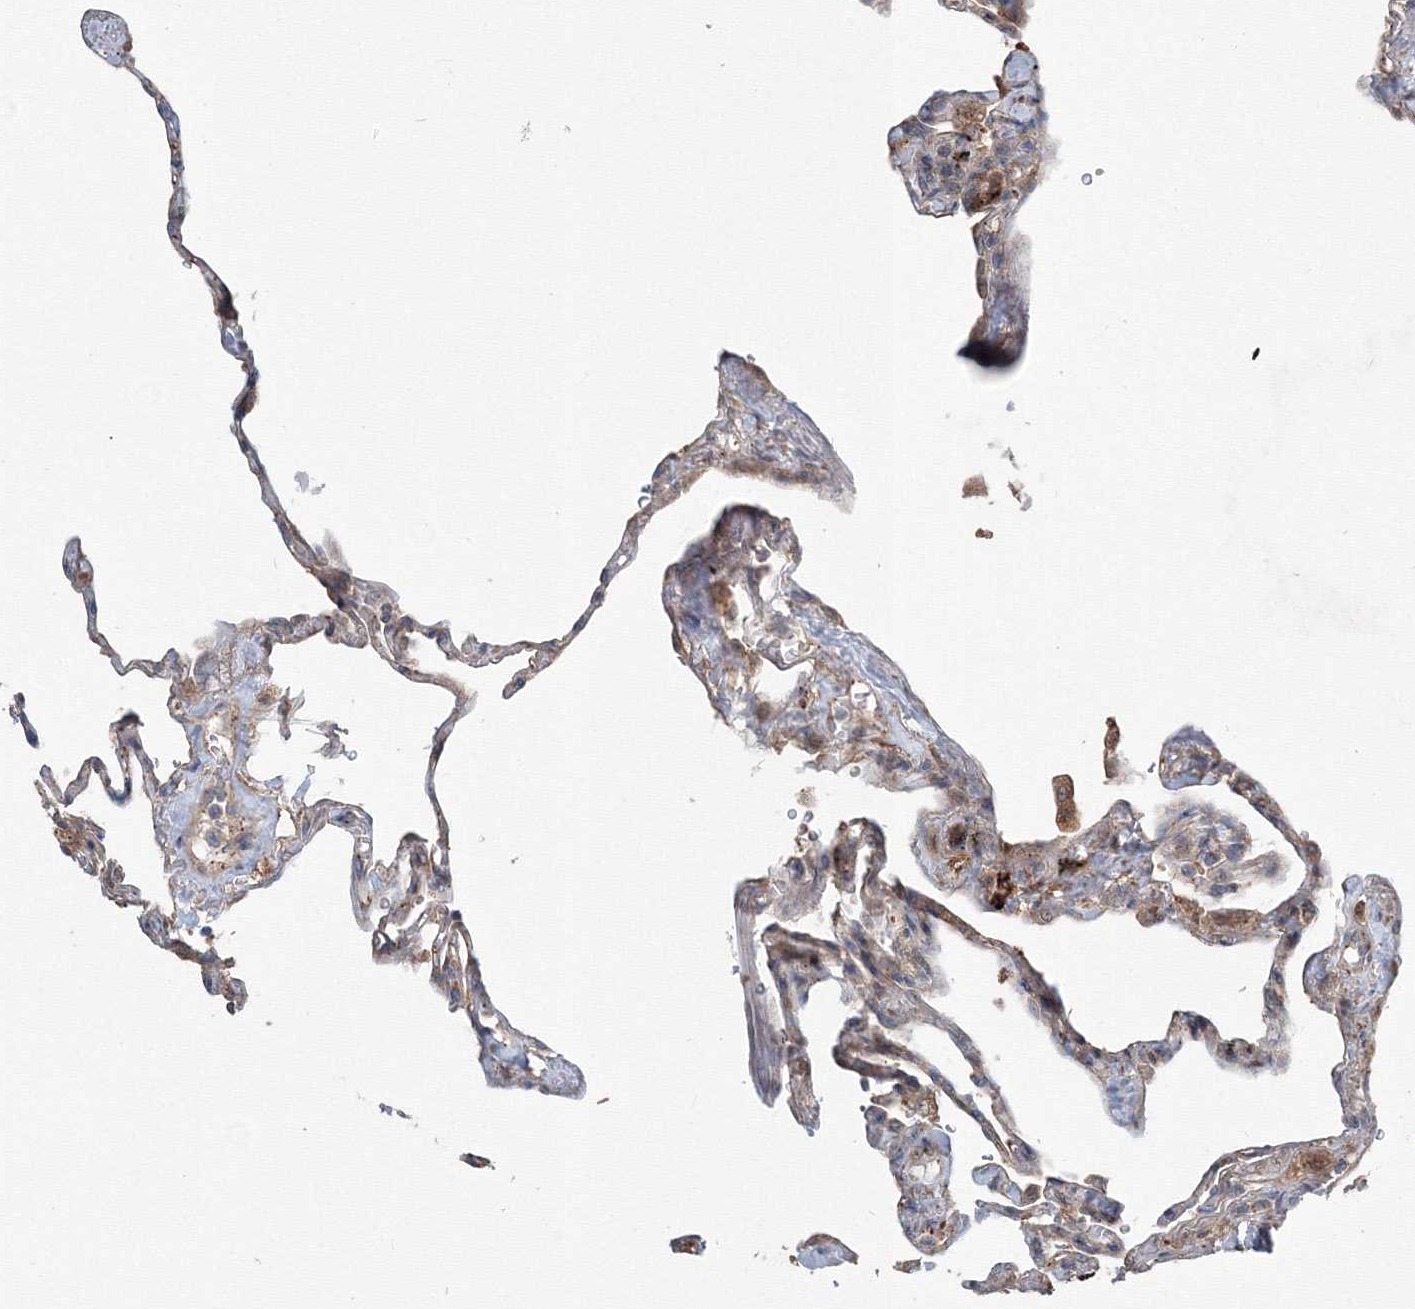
{"staining": {"intensity": "moderate", "quantity": "<25%", "location": "cytoplasmic/membranous"}, "tissue": "lung", "cell_type": "Alveolar cells", "image_type": "normal", "snomed": [{"axis": "morphology", "description": "Normal tissue, NOS"}, {"axis": "topography", "description": "Lung"}], "caption": "This is an image of immunohistochemistry (IHC) staining of unremarkable lung, which shows moderate expression in the cytoplasmic/membranous of alveolar cells.", "gene": "MKRN2", "patient": {"sex": "male", "age": 59}}